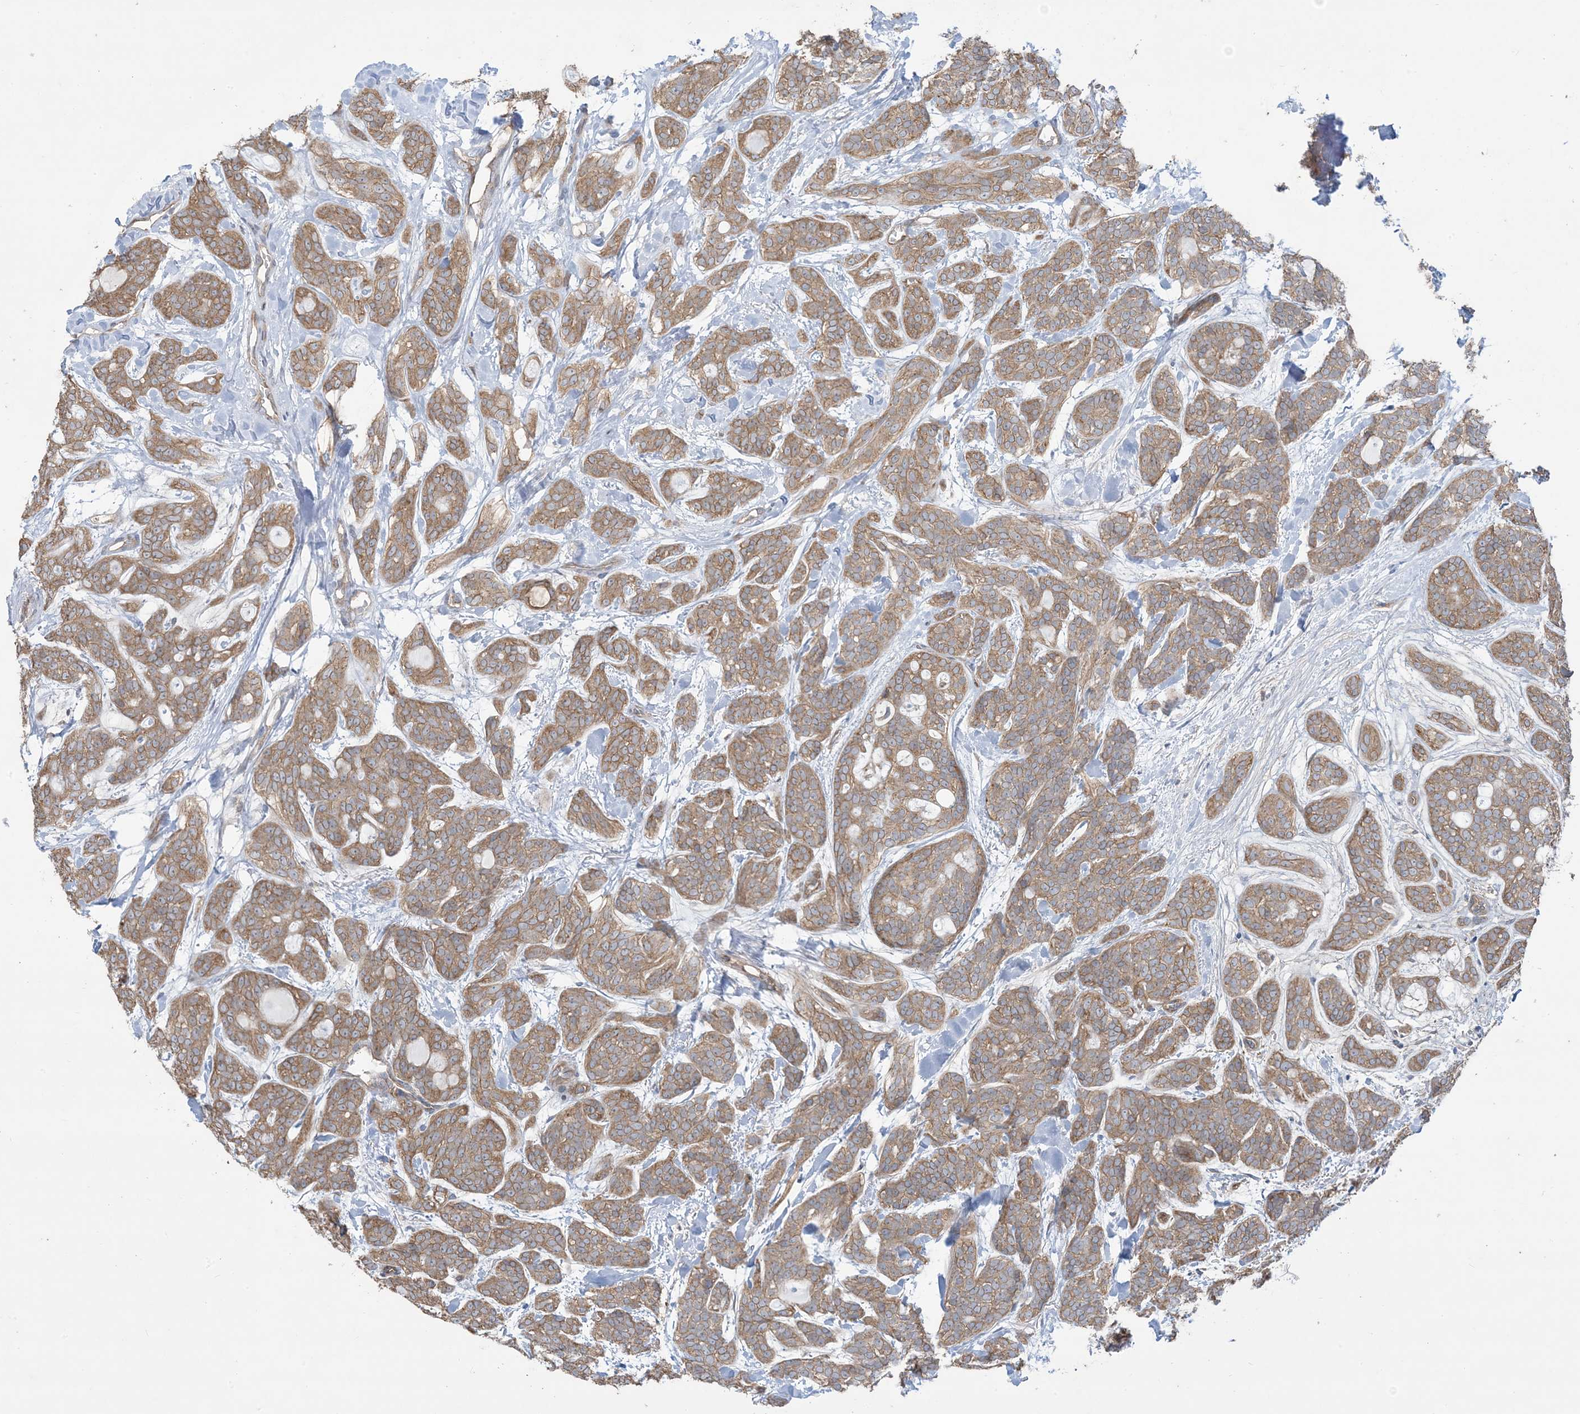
{"staining": {"intensity": "moderate", "quantity": ">75%", "location": "cytoplasmic/membranous"}, "tissue": "head and neck cancer", "cell_type": "Tumor cells", "image_type": "cancer", "snomed": [{"axis": "morphology", "description": "Adenocarcinoma, NOS"}, {"axis": "topography", "description": "Head-Neck"}], "caption": "This is an image of immunohistochemistry (IHC) staining of adenocarcinoma (head and neck), which shows moderate positivity in the cytoplasmic/membranous of tumor cells.", "gene": "CCNY", "patient": {"sex": "male", "age": 66}}